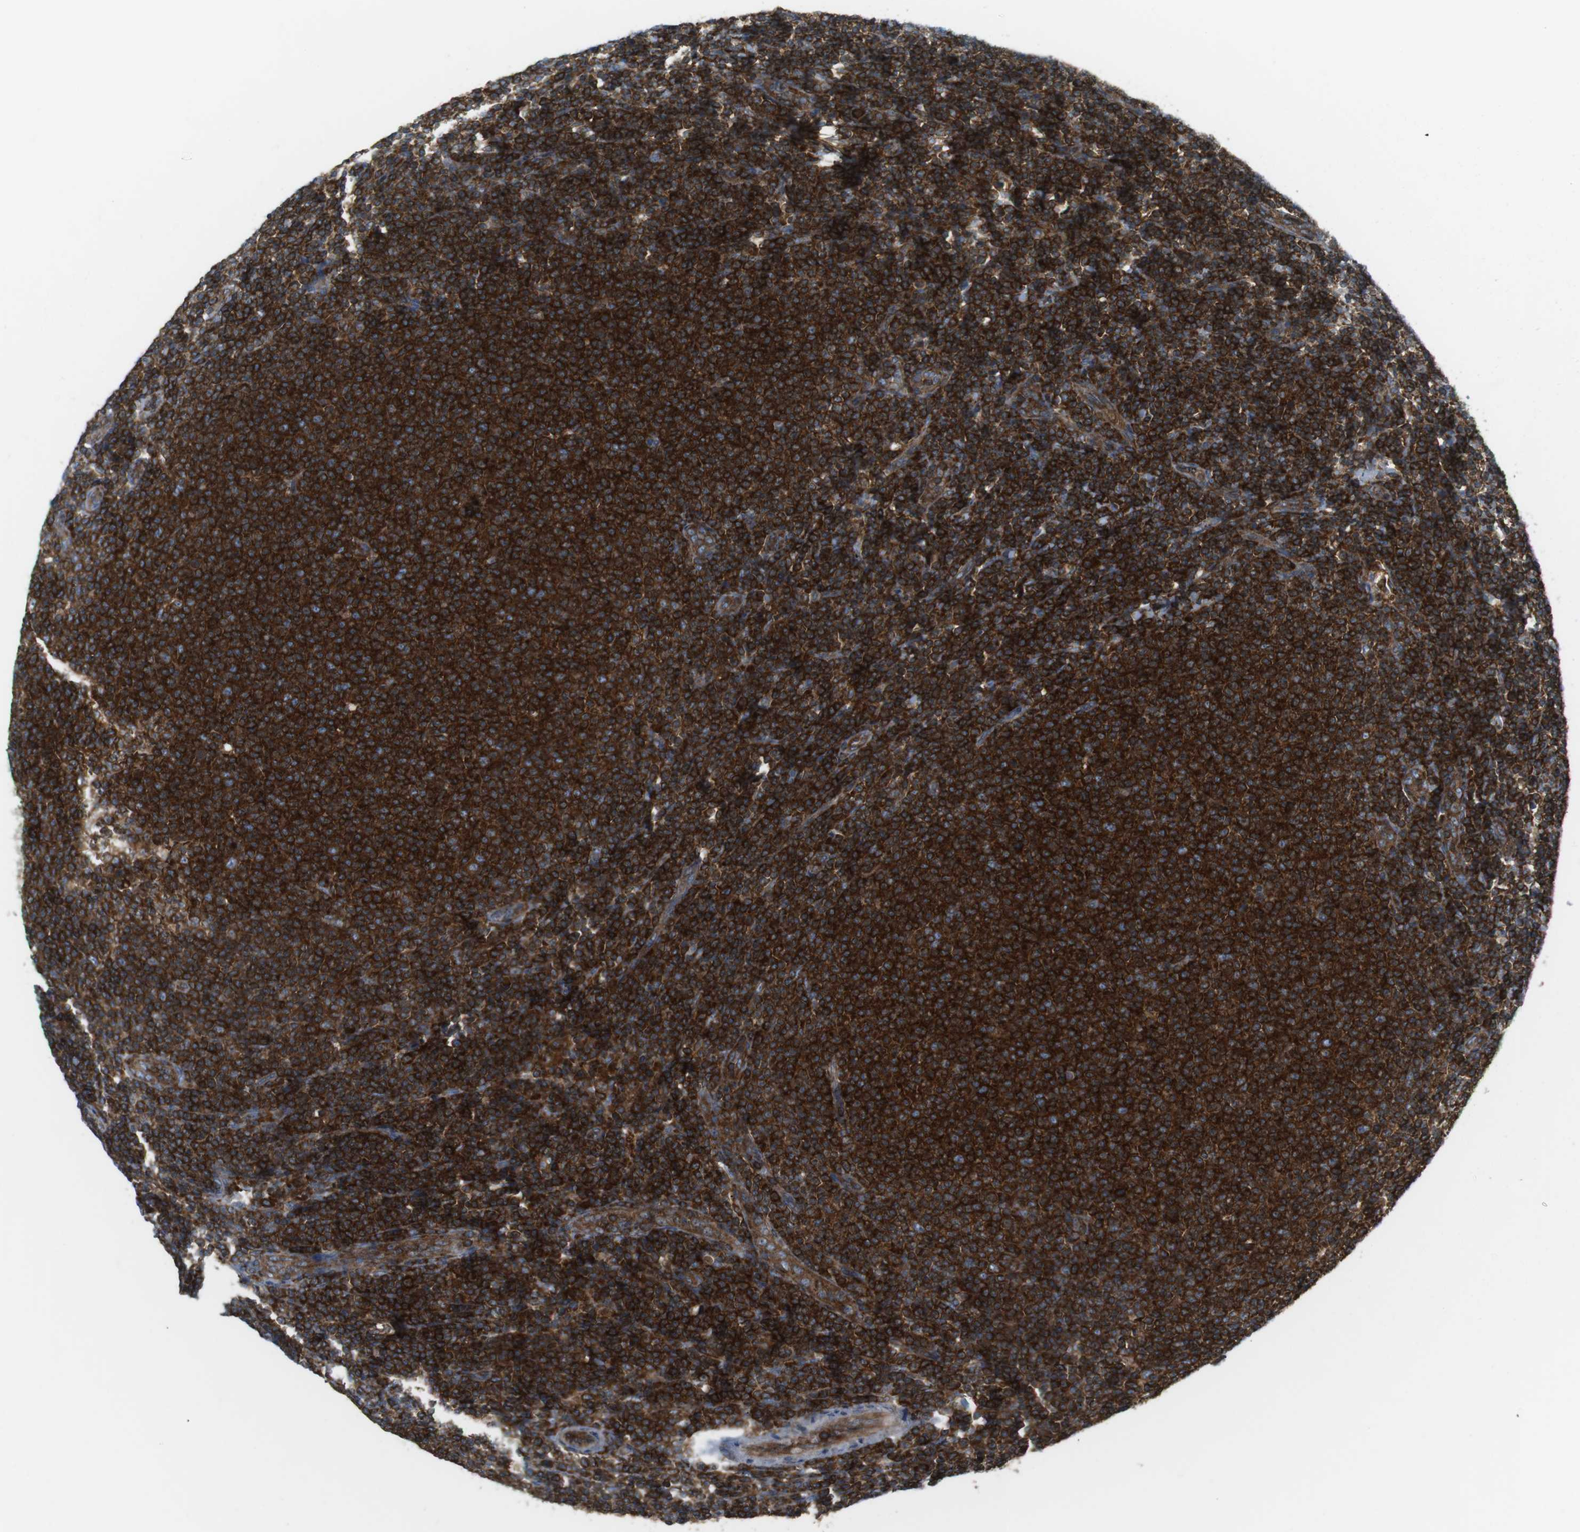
{"staining": {"intensity": "strong", "quantity": ">75%", "location": "cytoplasmic/membranous"}, "tissue": "lymphoma", "cell_type": "Tumor cells", "image_type": "cancer", "snomed": [{"axis": "morphology", "description": "Malignant lymphoma, non-Hodgkin's type, Low grade"}, {"axis": "topography", "description": "Lymph node"}], "caption": "A high amount of strong cytoplasmic/membranous positivity is appreciated in approximately >75% of tumor cells in malignant lymphoma, non-Hodgkin's type (low-grade) tissue. (Brightfield microscopy of DAB IHC at high magnification).", "gene": "FLII", "patient": {"sex": "male", "age": 66}}